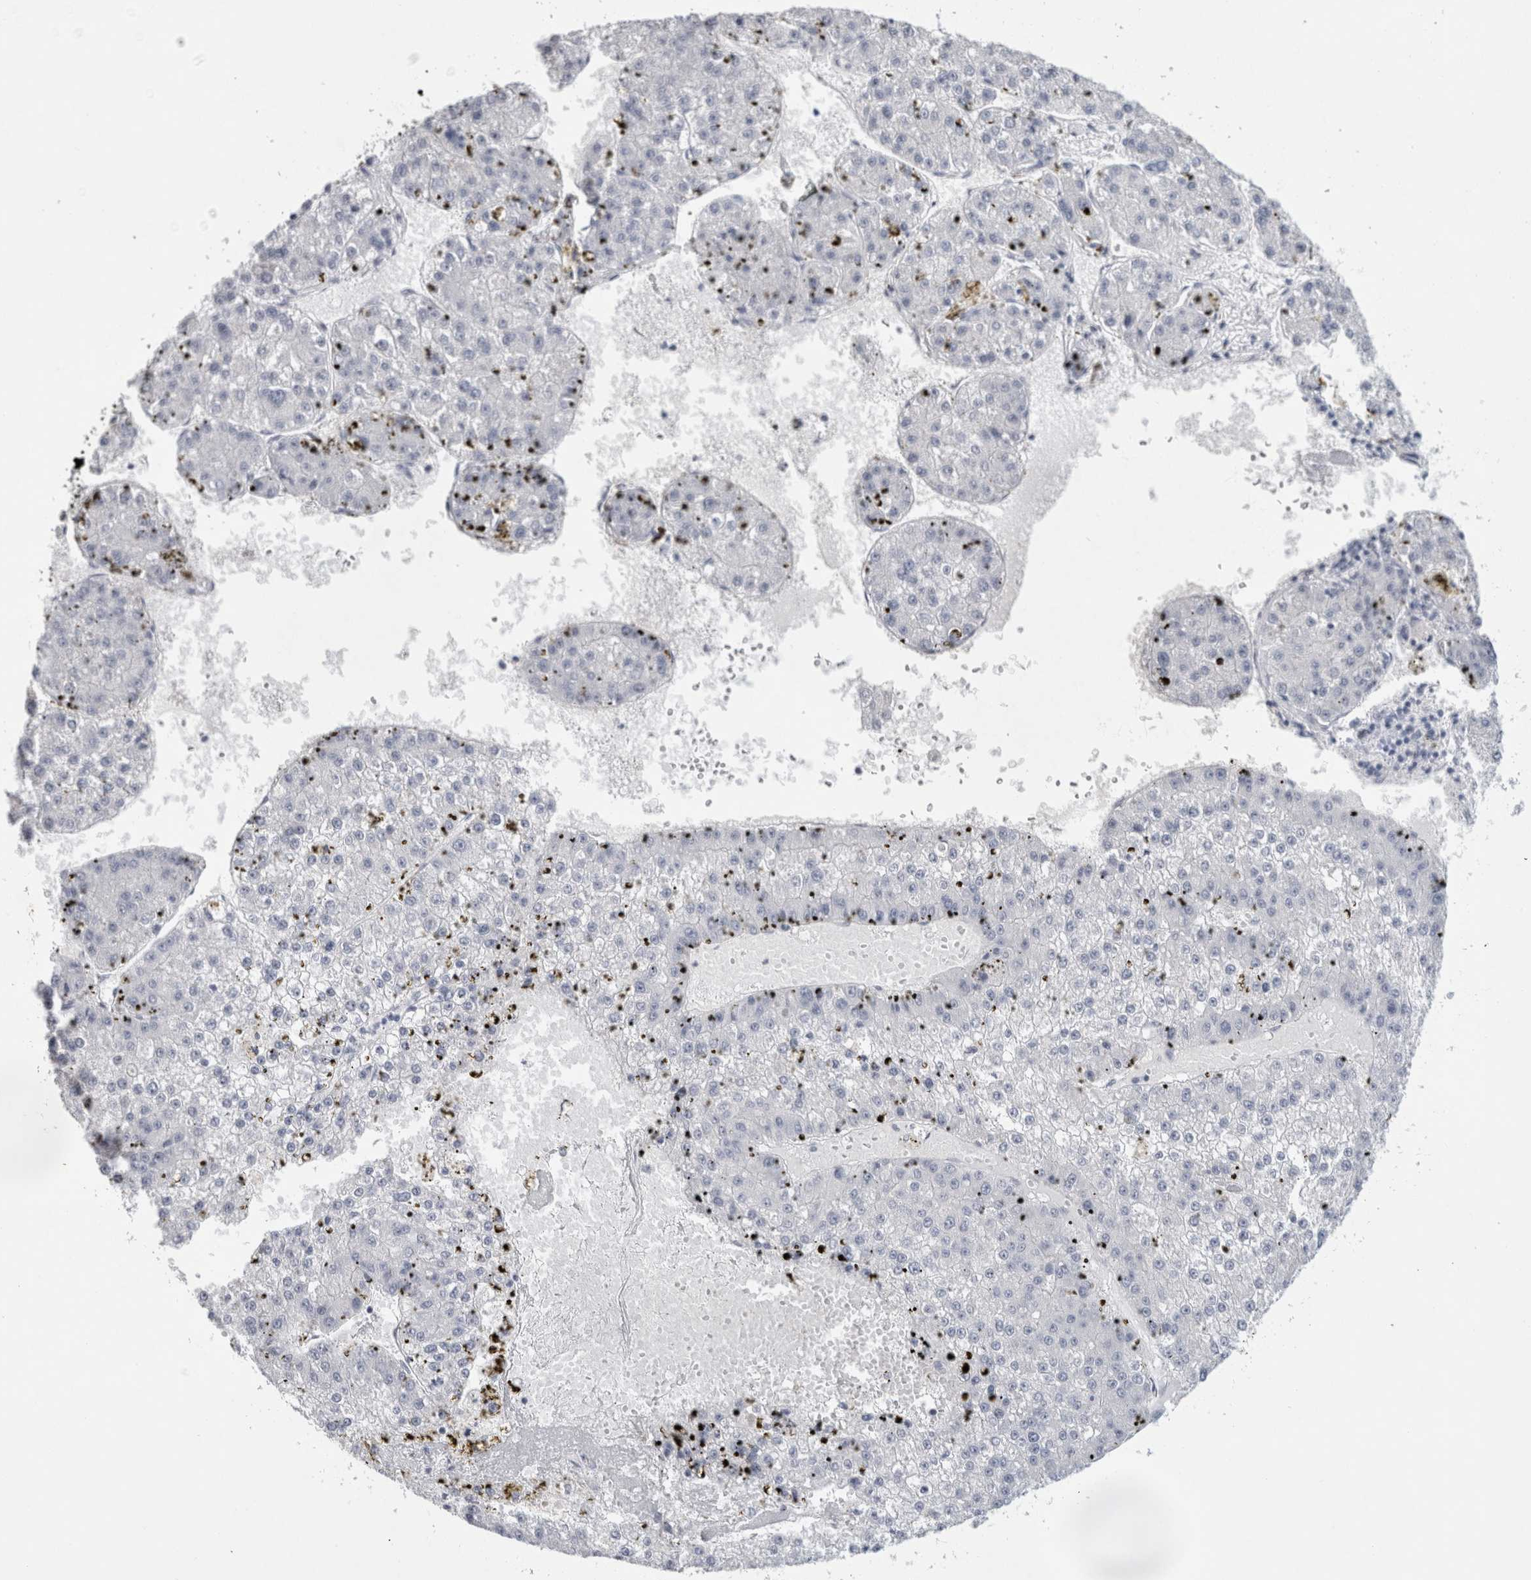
{"staining": {"intensity": "negative", "quantity": "none", "location": "none"}, "tissue": "liver cancer", "cell_type": "Tumor cells", "image_type": "cancer", "snomed": [{"axis": "morphology", "description": "Carcinoma, Hepatocellular, NOS"}, {"axis": "topography", "description": "Liver"}], "caption": "There is no significant expression in tumor cells of liver cancer.", "gene": "TONSL", "patient": {"sex": "female", "age": 73}}